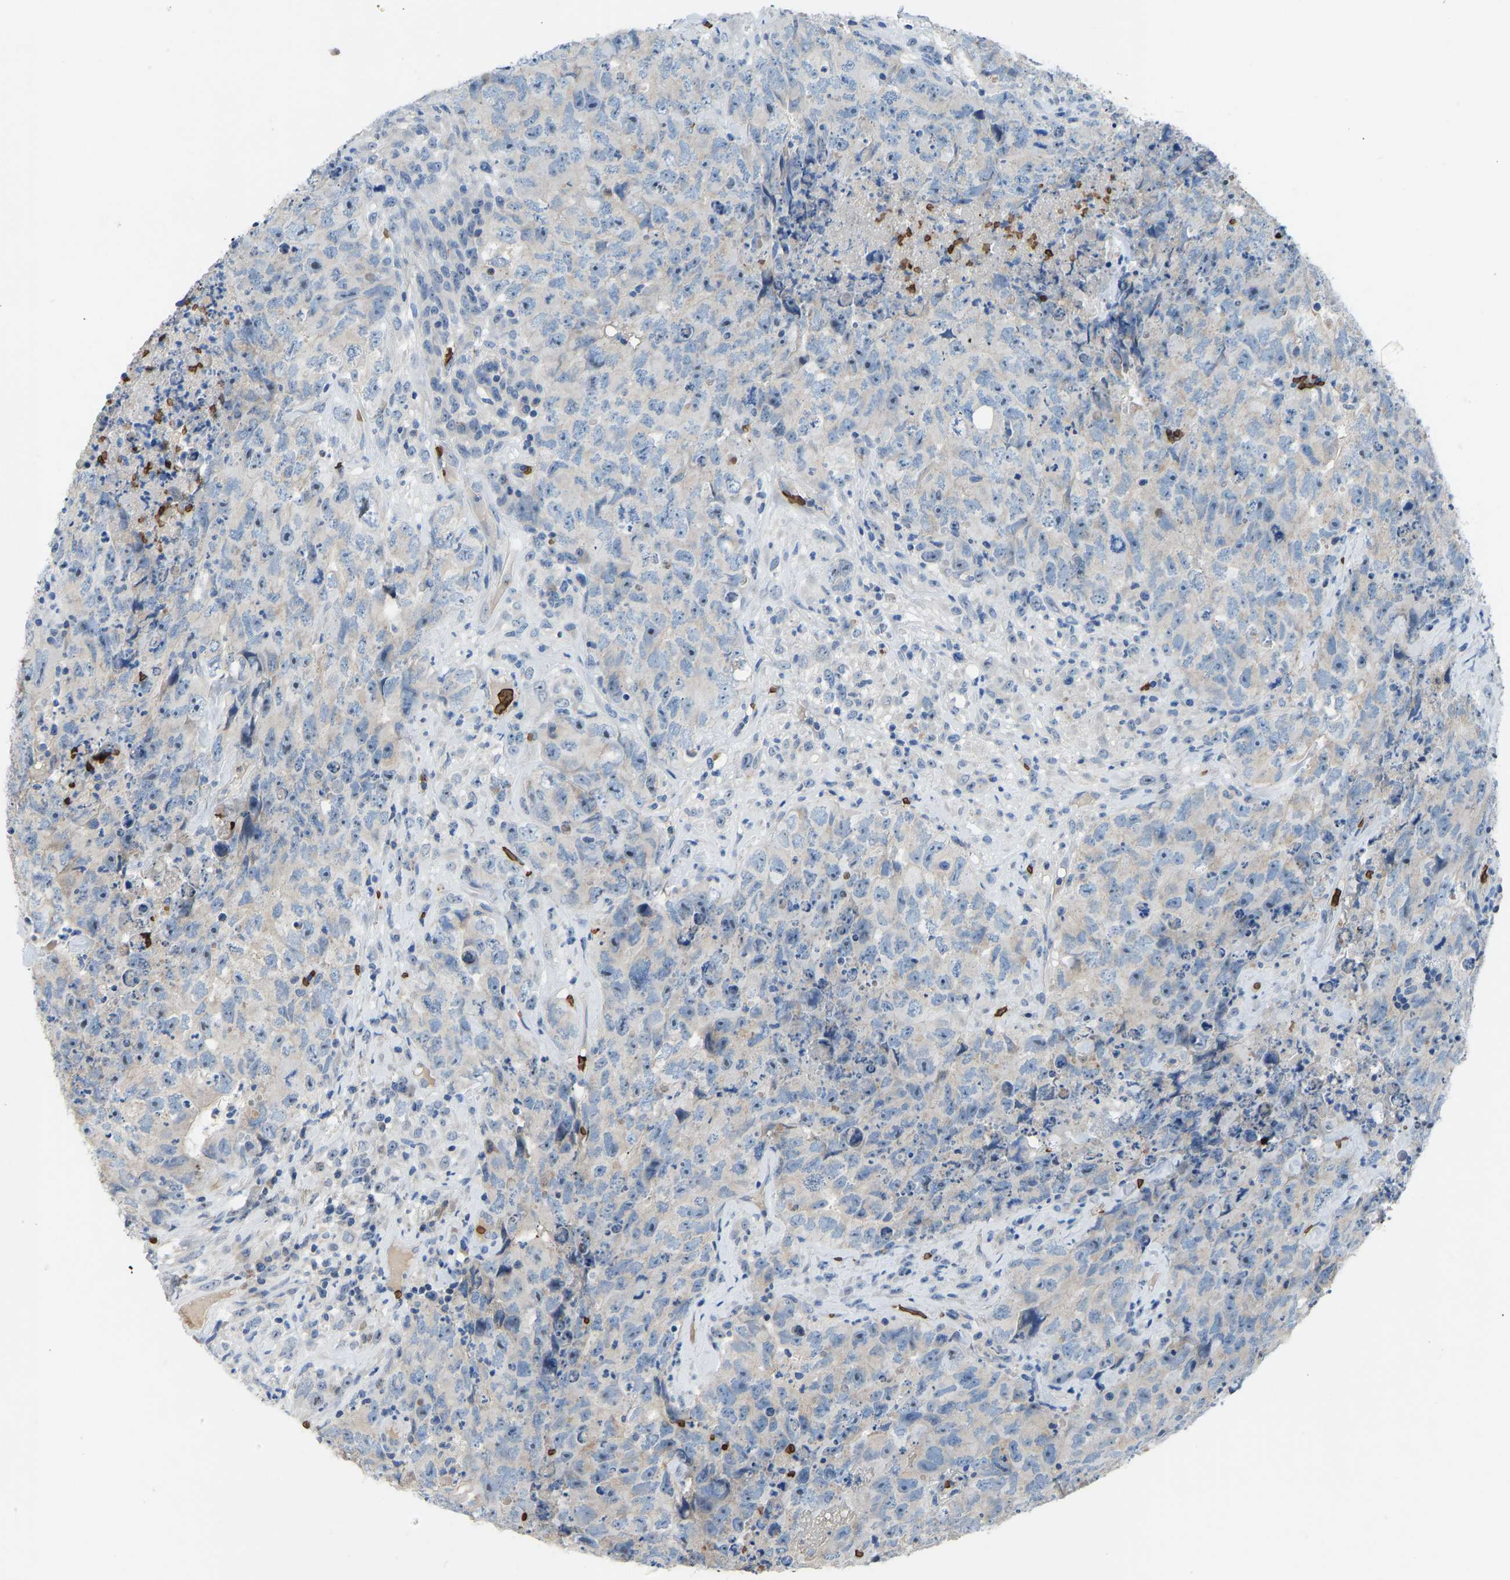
{"staining": {"intensity": "negative", "quantity": "none", "location": "none"}, "tissue": "testis cancer", "cell_type": "Tumor cells", "image_type": "cancer", "snomed": [{"axis": "morphology", "description": "Carcinoma, Embryonal, NOS"}, {"axis": "topography", "description": "Testis"}], "caption": "Tumor cells show no significant protein expression in testis cancer (embryonal carcinoma).", "gene": "PIGS", "patient": {"sex": "male", "age": 32}}